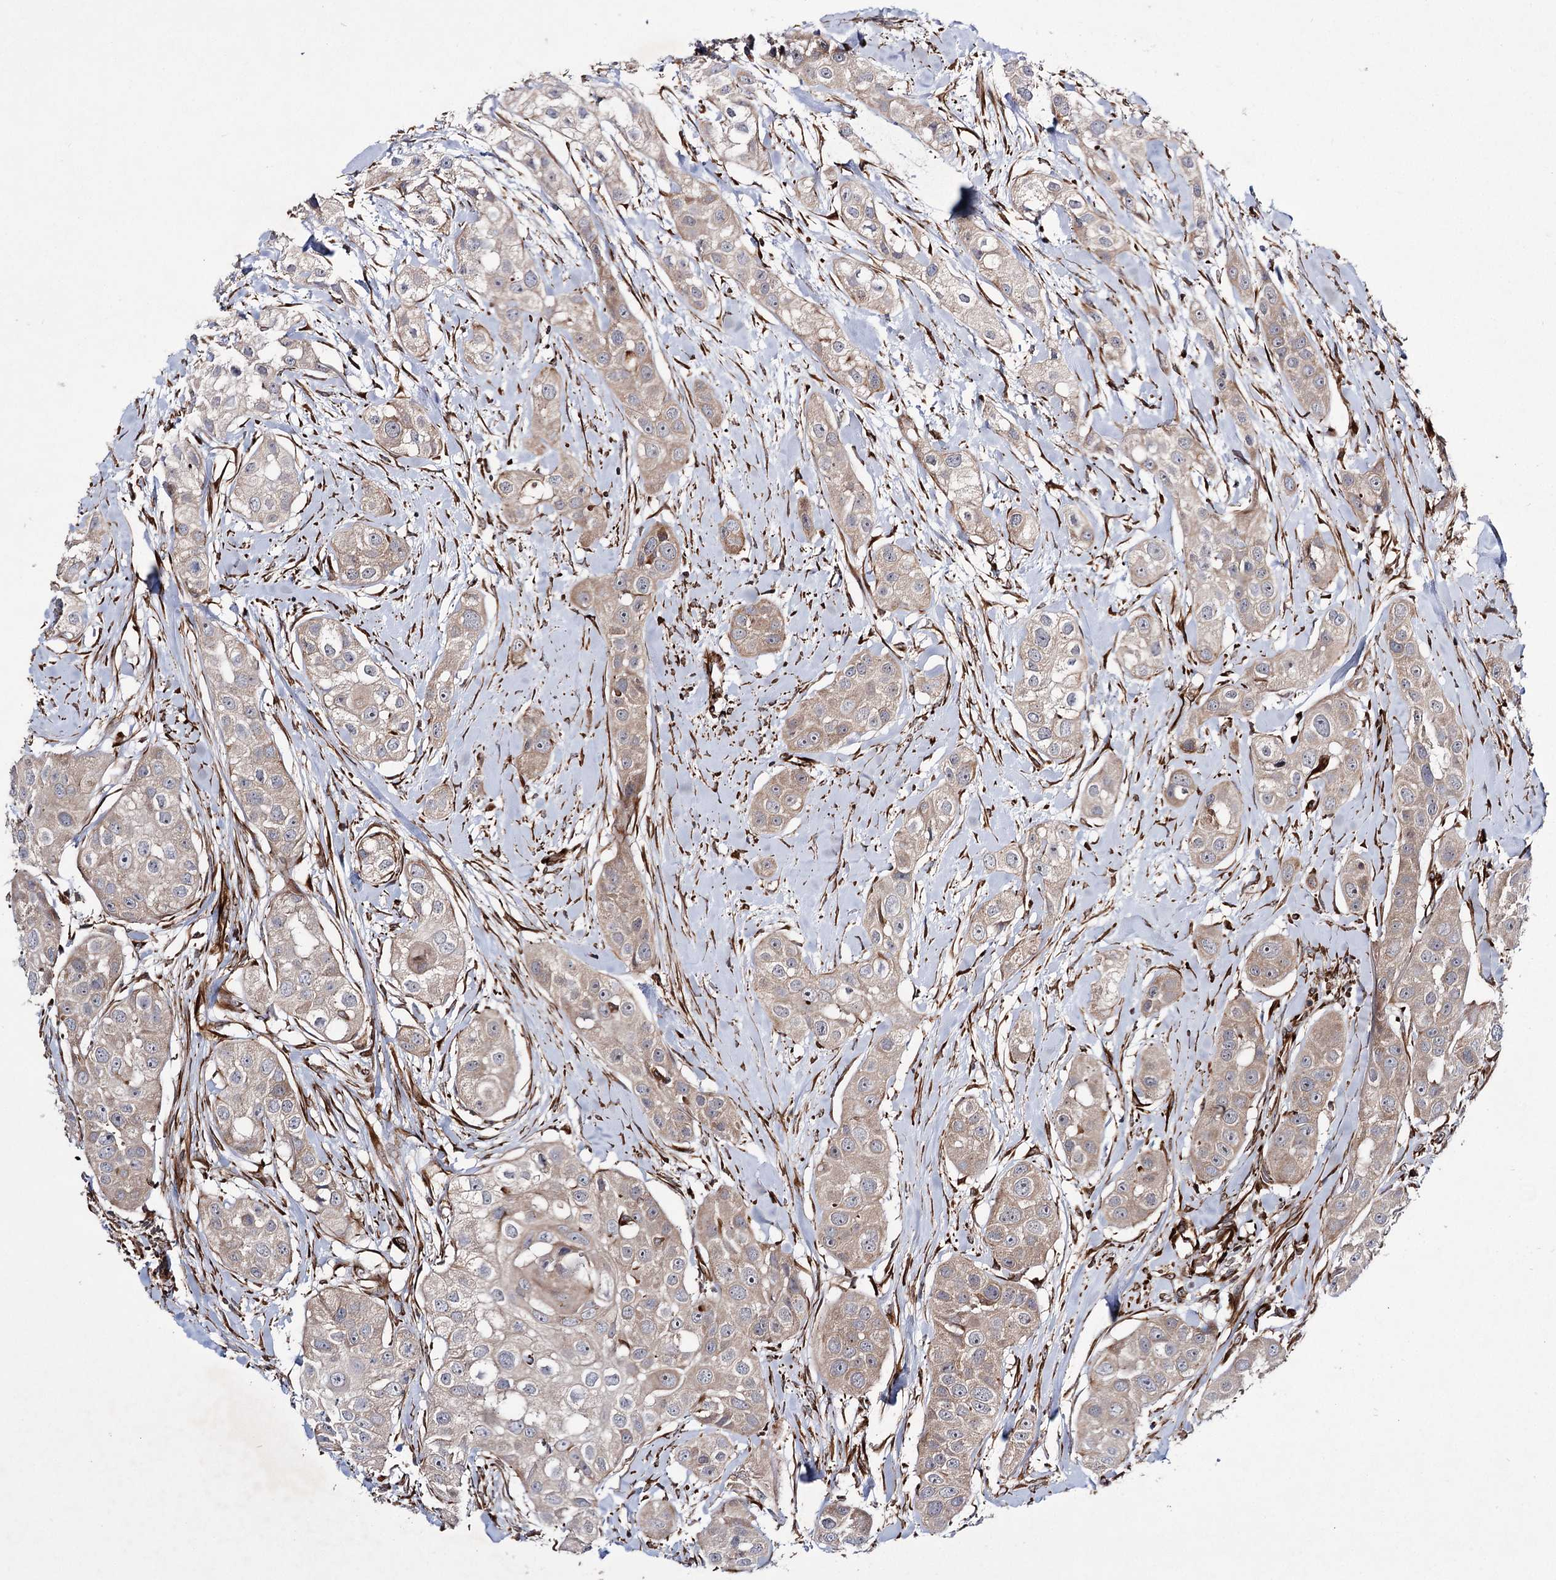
{"staining": {"intensity": "weak", "quantity": "<25%", "location": "cytoplasmic/membranous"}, "tissue": "head and neck cancer", "cell_type": "Tumor cells", "image_type": "cancer", "snomed": [{"axis": "morphology", "description": "Normal tissue, NOS"}, {"axis": "morphology", "description": "Squamous cell carcinoma, NOS"}, {"axis": "topography", "description": "Skeletal muscle"}, {"axis": "topography", "description": "Head-Neck"}], "caption": "Head and neck squamous cell carcinoma was stained to show a protein in brown. There is no significant expression in tumor cells.", "gene": "DPEP2", "patient": {"sex": "male", "age": 51}}